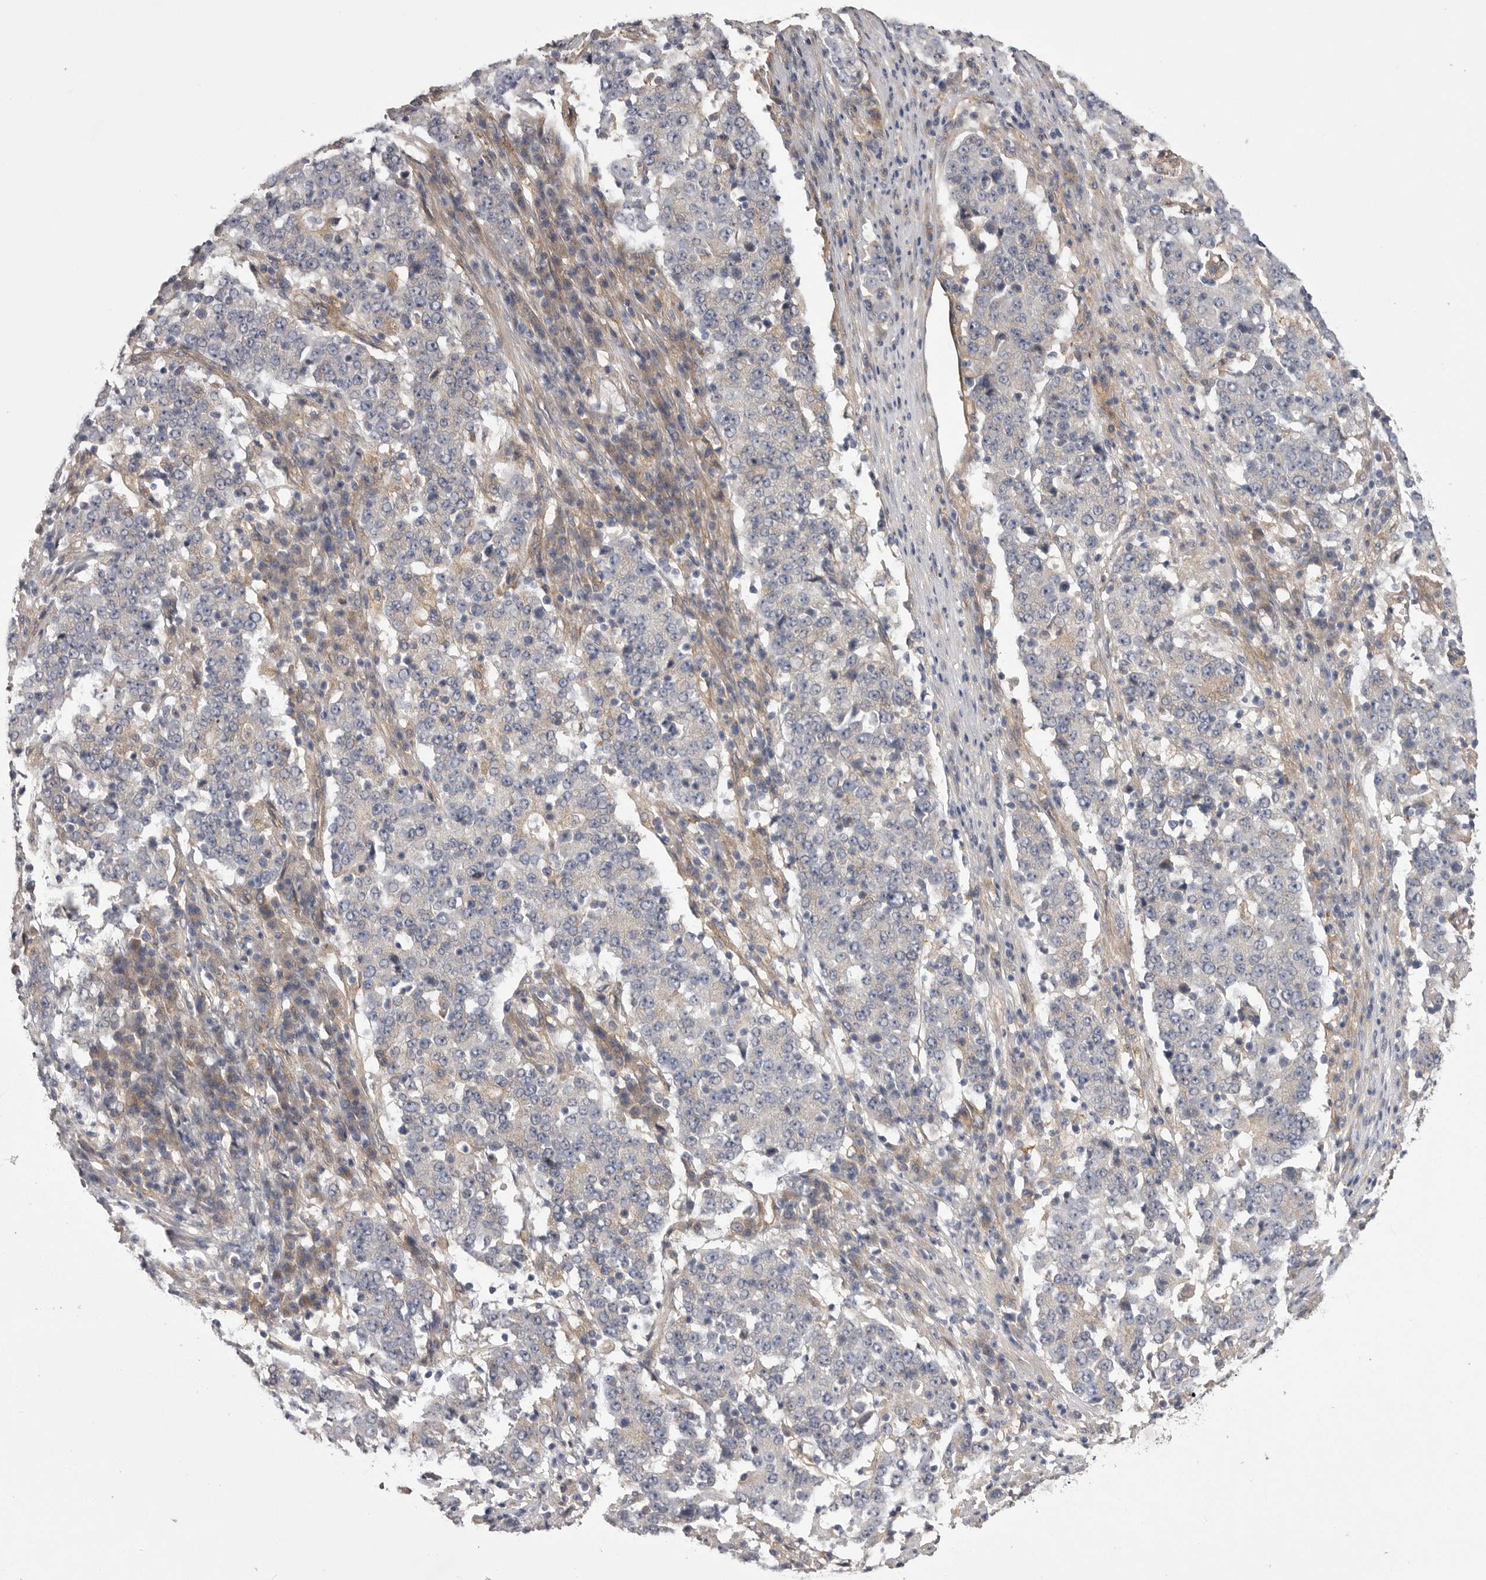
{"staining": {"intensity": "negative", "quantity": "none", "location": "none"}, "tissue": "stomach cancer", "cell_type": "Tumor cells", "image_type": "cancer", "snomed": [{"axis": "morphology", "description": "Adenocarcinoma, NOS"}, {"axis": "topography", "description": "Stomach"}], "caption": "Adenocarcinoma (stomach) was stained to show a protein in brown. There is no significant expression in tumor cells.", "gene": "OSBPL9", "patient": {"sex": "male", "age": 59}}